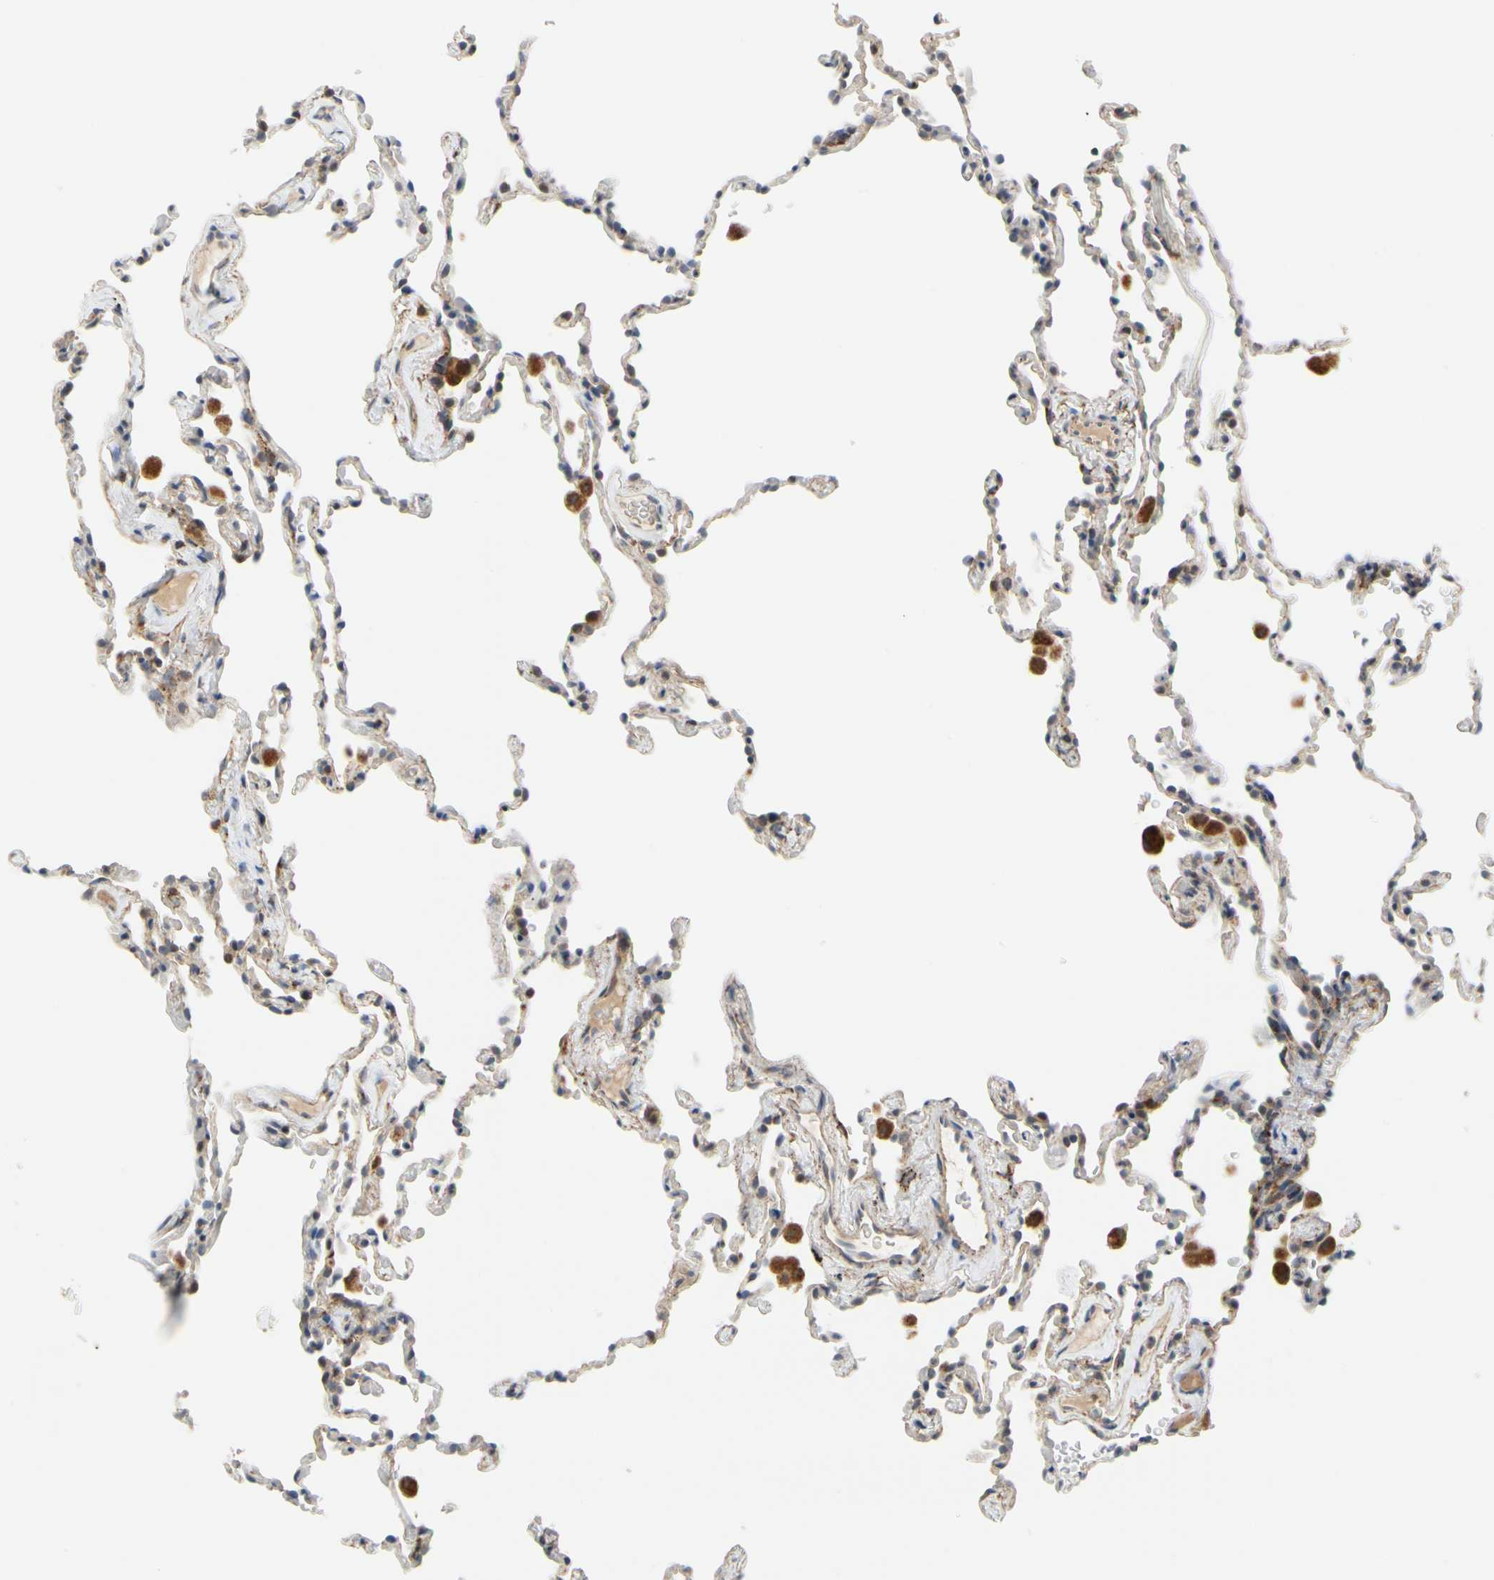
{"staining": {"intensity": "weak", "quantity": "<25%", "location": "cytoplasmic/membranous"}, "tissue": "lung", "cell_type": "Alveolar cells", "image_type": "normal", "snomed": [{"axis": "morphology", "description": "Normal tissue, NOS"}, {"axis": "morphology", "description": "Soft tissue tumor metastatic"}, {"axis": "topography", "description": "Lung"}], "caption": "A high-resolution image shows IHC staining of normal lung, which displays no significant staining in alveolar cells. (DAB immunohistochemistry visualized using brightfield microscopy, high magnification).", "gene": "SFXN3", "patient": {"sex": "male", "age": 59}}